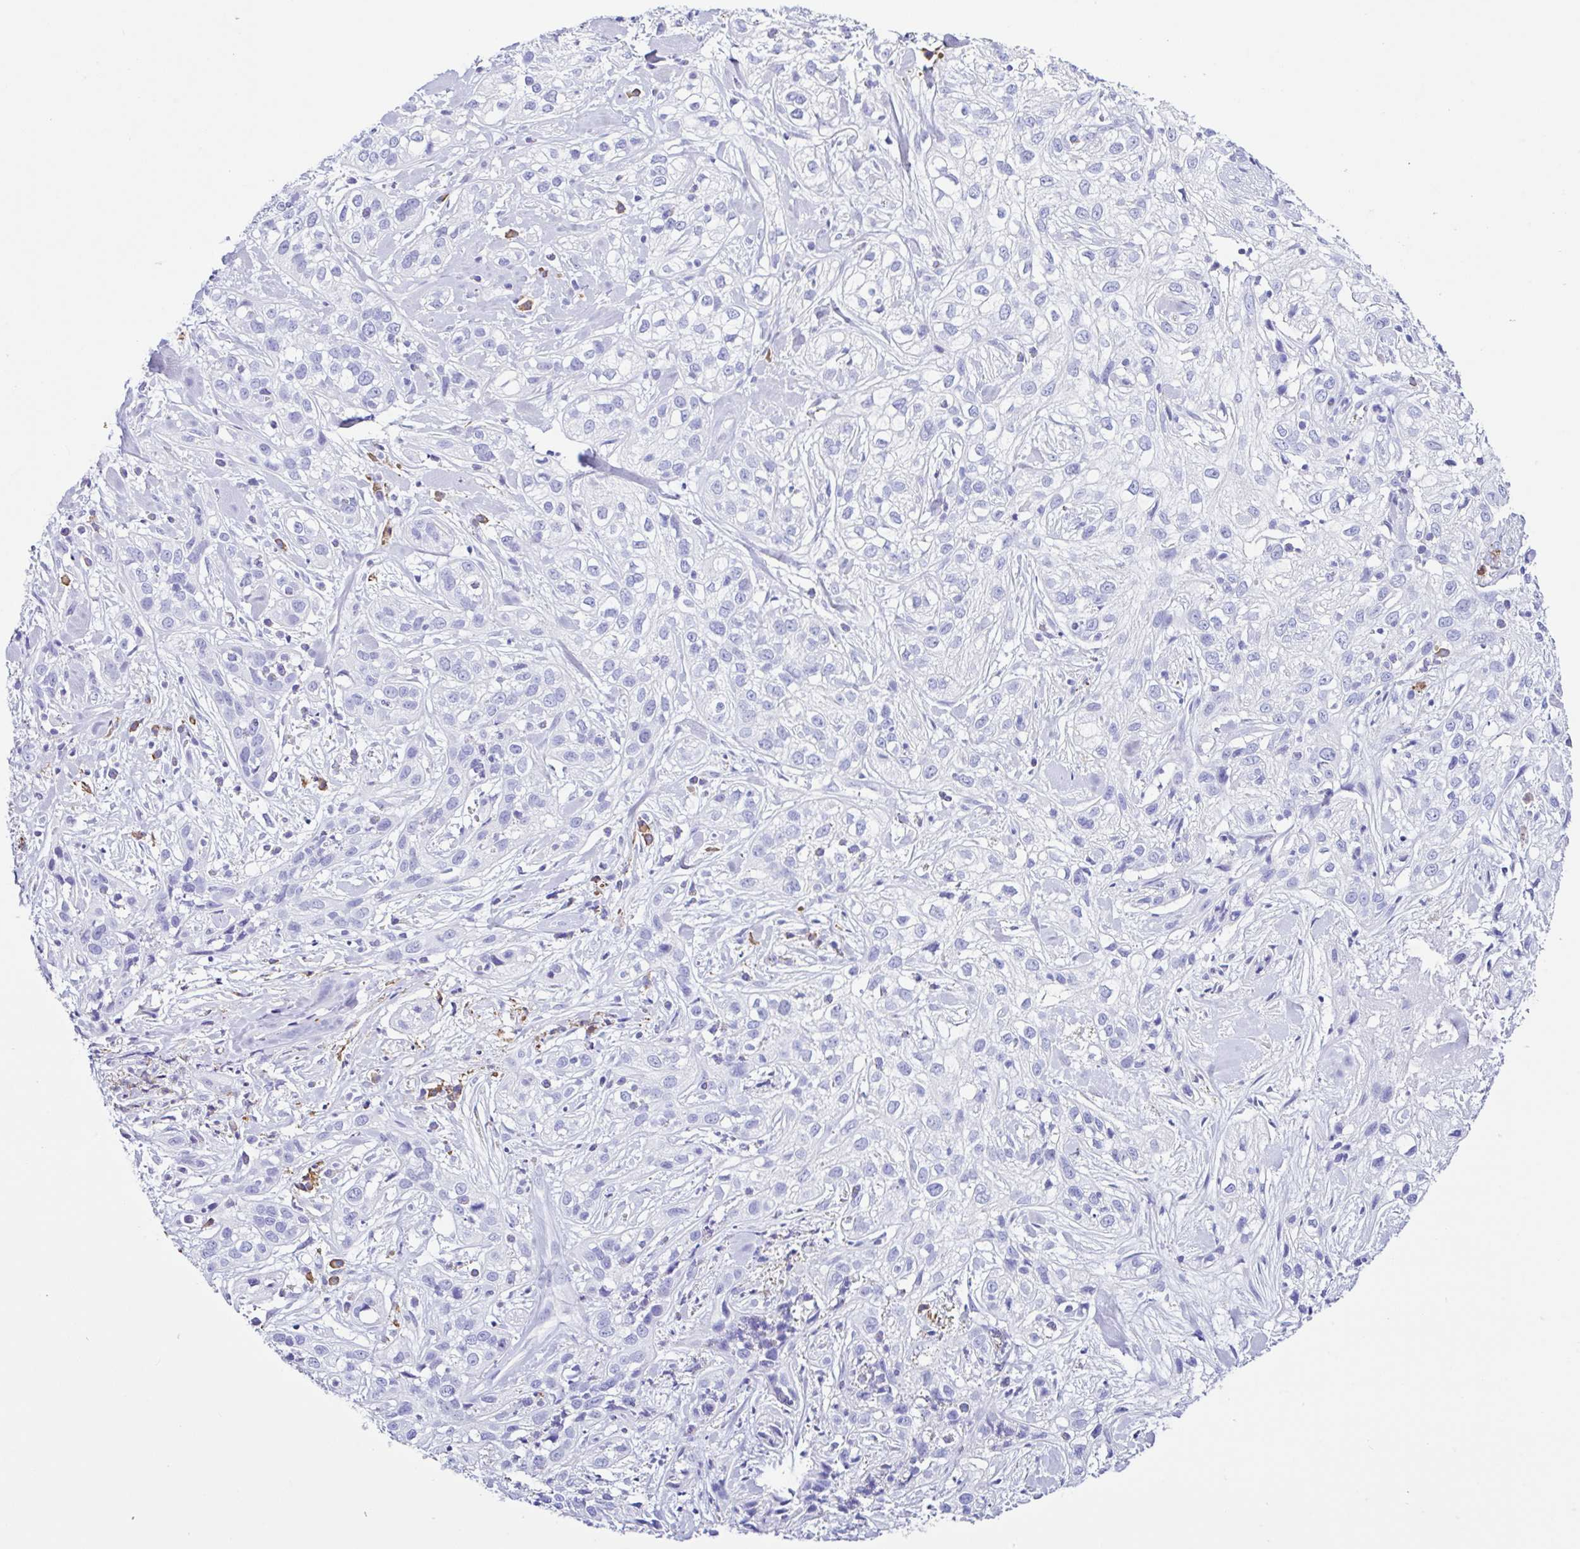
{"staining": {"intensity": "negative", "quantity": "none", "location": "none"}, "tissue": "skin cancer", "cell_type": "Tumor cells", "image_type": "cancer", "snomed": [{"axis": "morphology", "description": "Squamous cell carcinoma, NOS"}, {"axis": "topography", "description": "Skin"}], "caption": "A histopathology image of human squamous cell carcinoma (skin) is negative for staining in tumor cells.", "gene": "PIGF", "patient": {"sex": "male", "age": 82}}